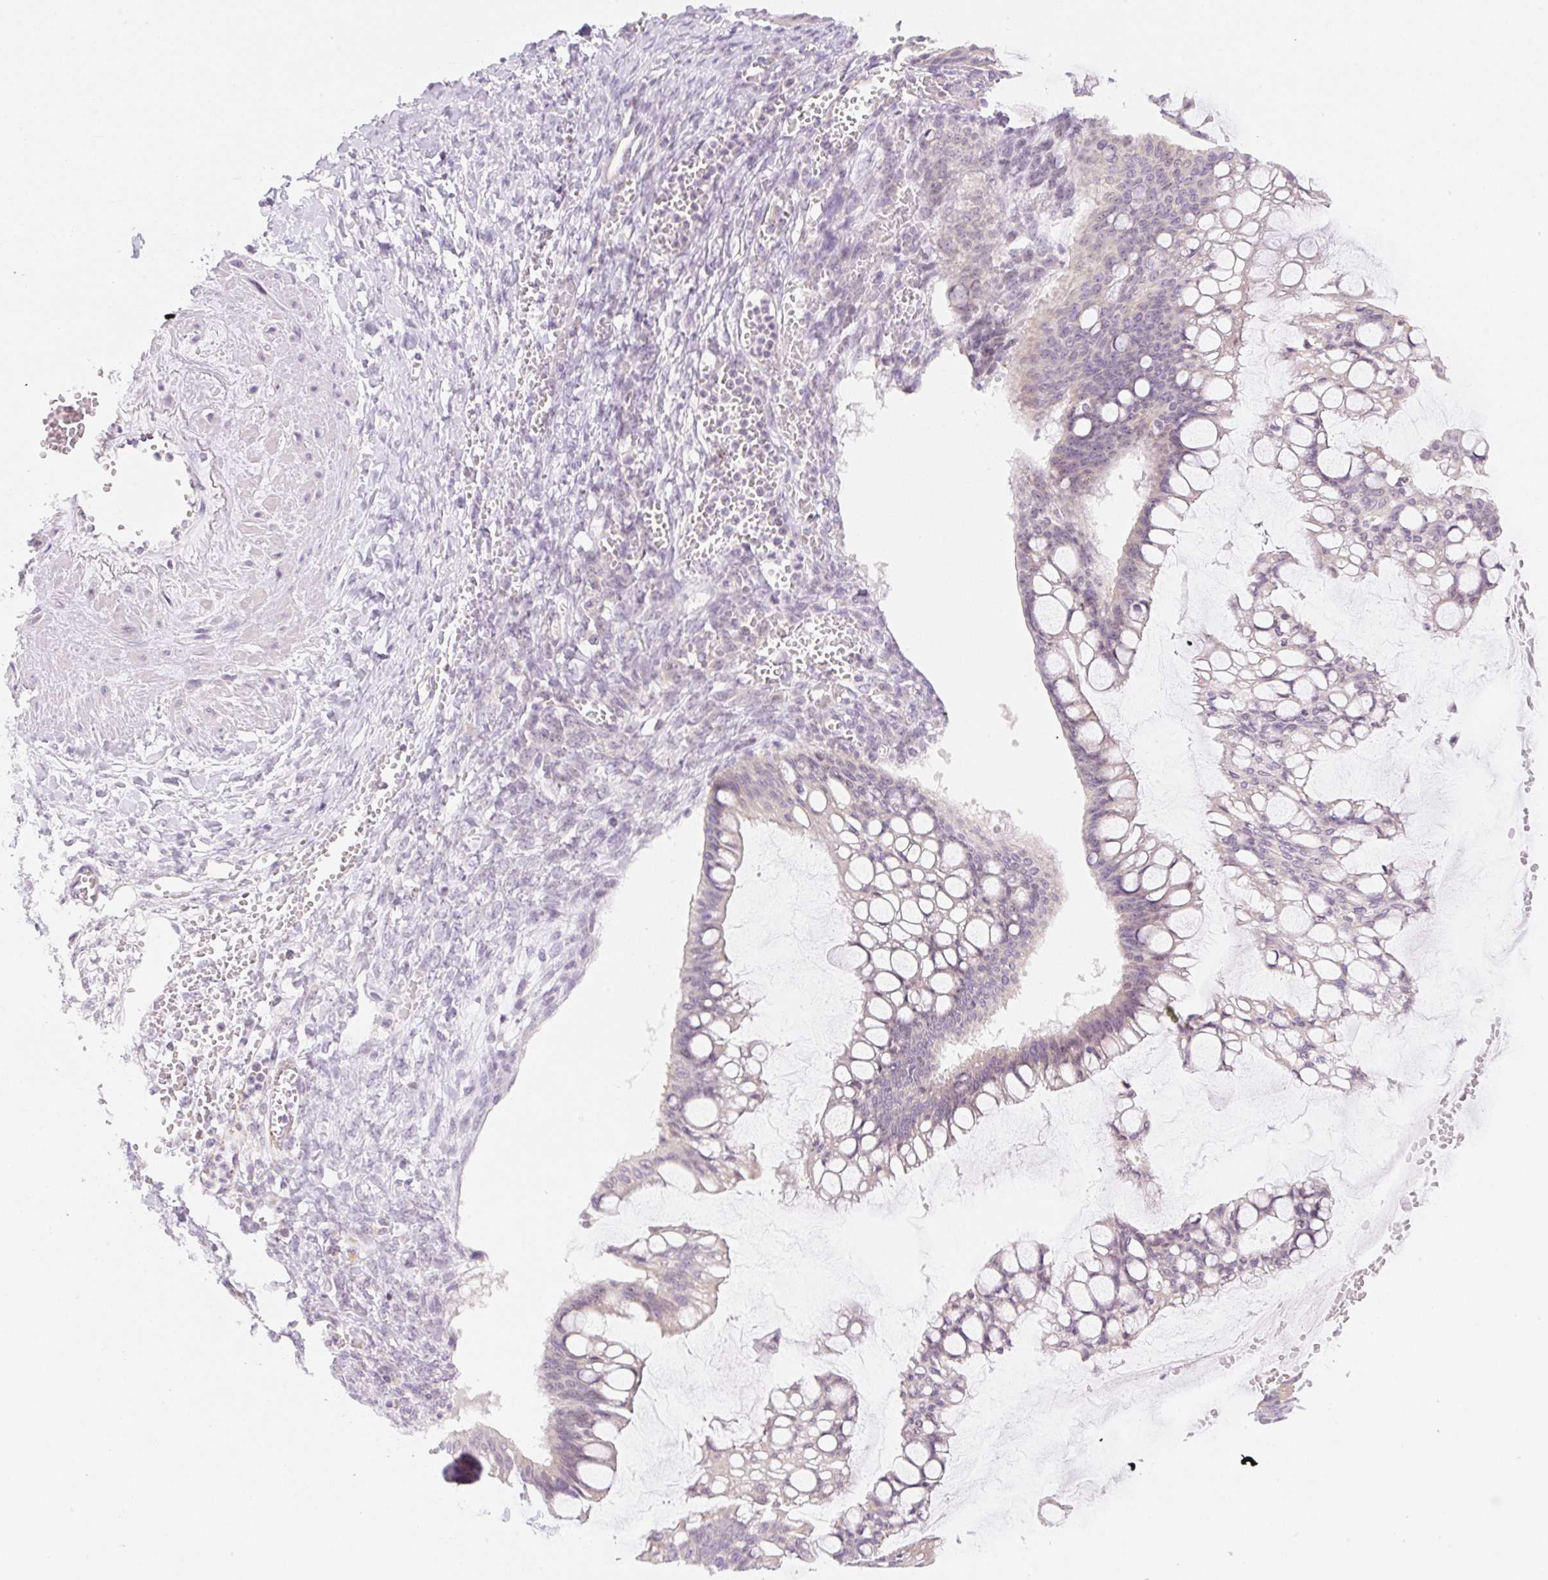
{"staining": {"intensity": "weak", "quantity": "<25%", "location": "cytoplasmic/membranous"}, "tissue": "ovarian cancer", "cell_type": "Tumor cells", "image_type": "cancer", "snomed": [{"axis": "morphology", "description": "Cystadenocarcinoma, mucinous, NOS"}, {"axis": "topography", "description": "Ovary"}], "caption": "Immunohistochemical staining of human ovarian cancer (mucinous cystadenocarcinoma) reveals no significant expression in tumor cells.", "gene": "CASKIN1", "patient": {"sex": "female", "age": 73}}